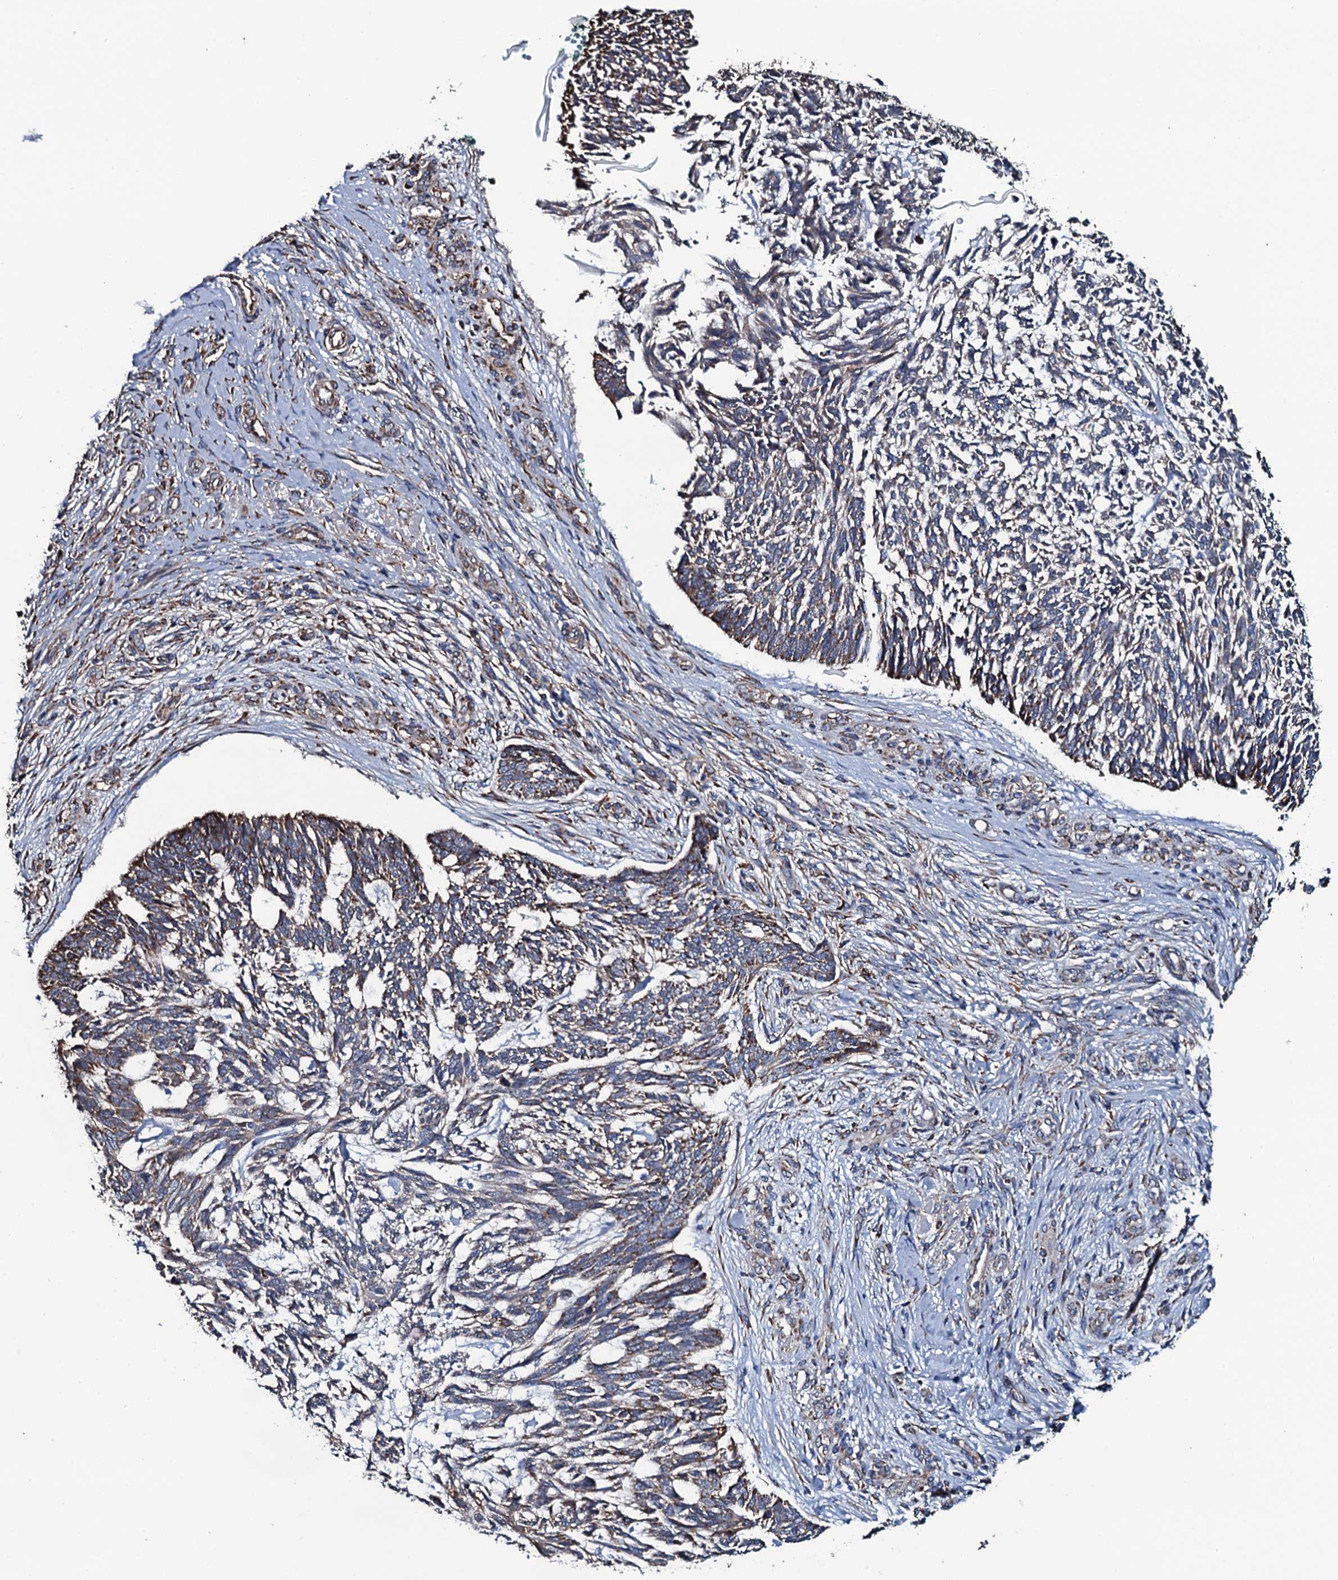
{"staining": {"intensity": "weak", "quantity": "25%-75%", "location": "cytoplasmic/membranous"}, "tissue": "skin cancer", "cell_type": "Tumor cells", "image_type": "cancer", "snomed": [{"axis": "morphology", "description": "Basal cell carcinoma"}, {"axis": "topography", "description": "Skin"}], "caption": "DAB (3,3'-diaminobenzidine) immunohistochemical staining of skin cancer (basal cell carcinoma) shows weak cytoplasmic/membranous protein expression in about 25%-75% of tumor cells. The protein of interest is stained brown, and the nuclei are stained in blue (DAB IHC with brightfield microscopy, high magnification).", "gene": "RAB12", "patient": {"sex": "male", "age": 88}}